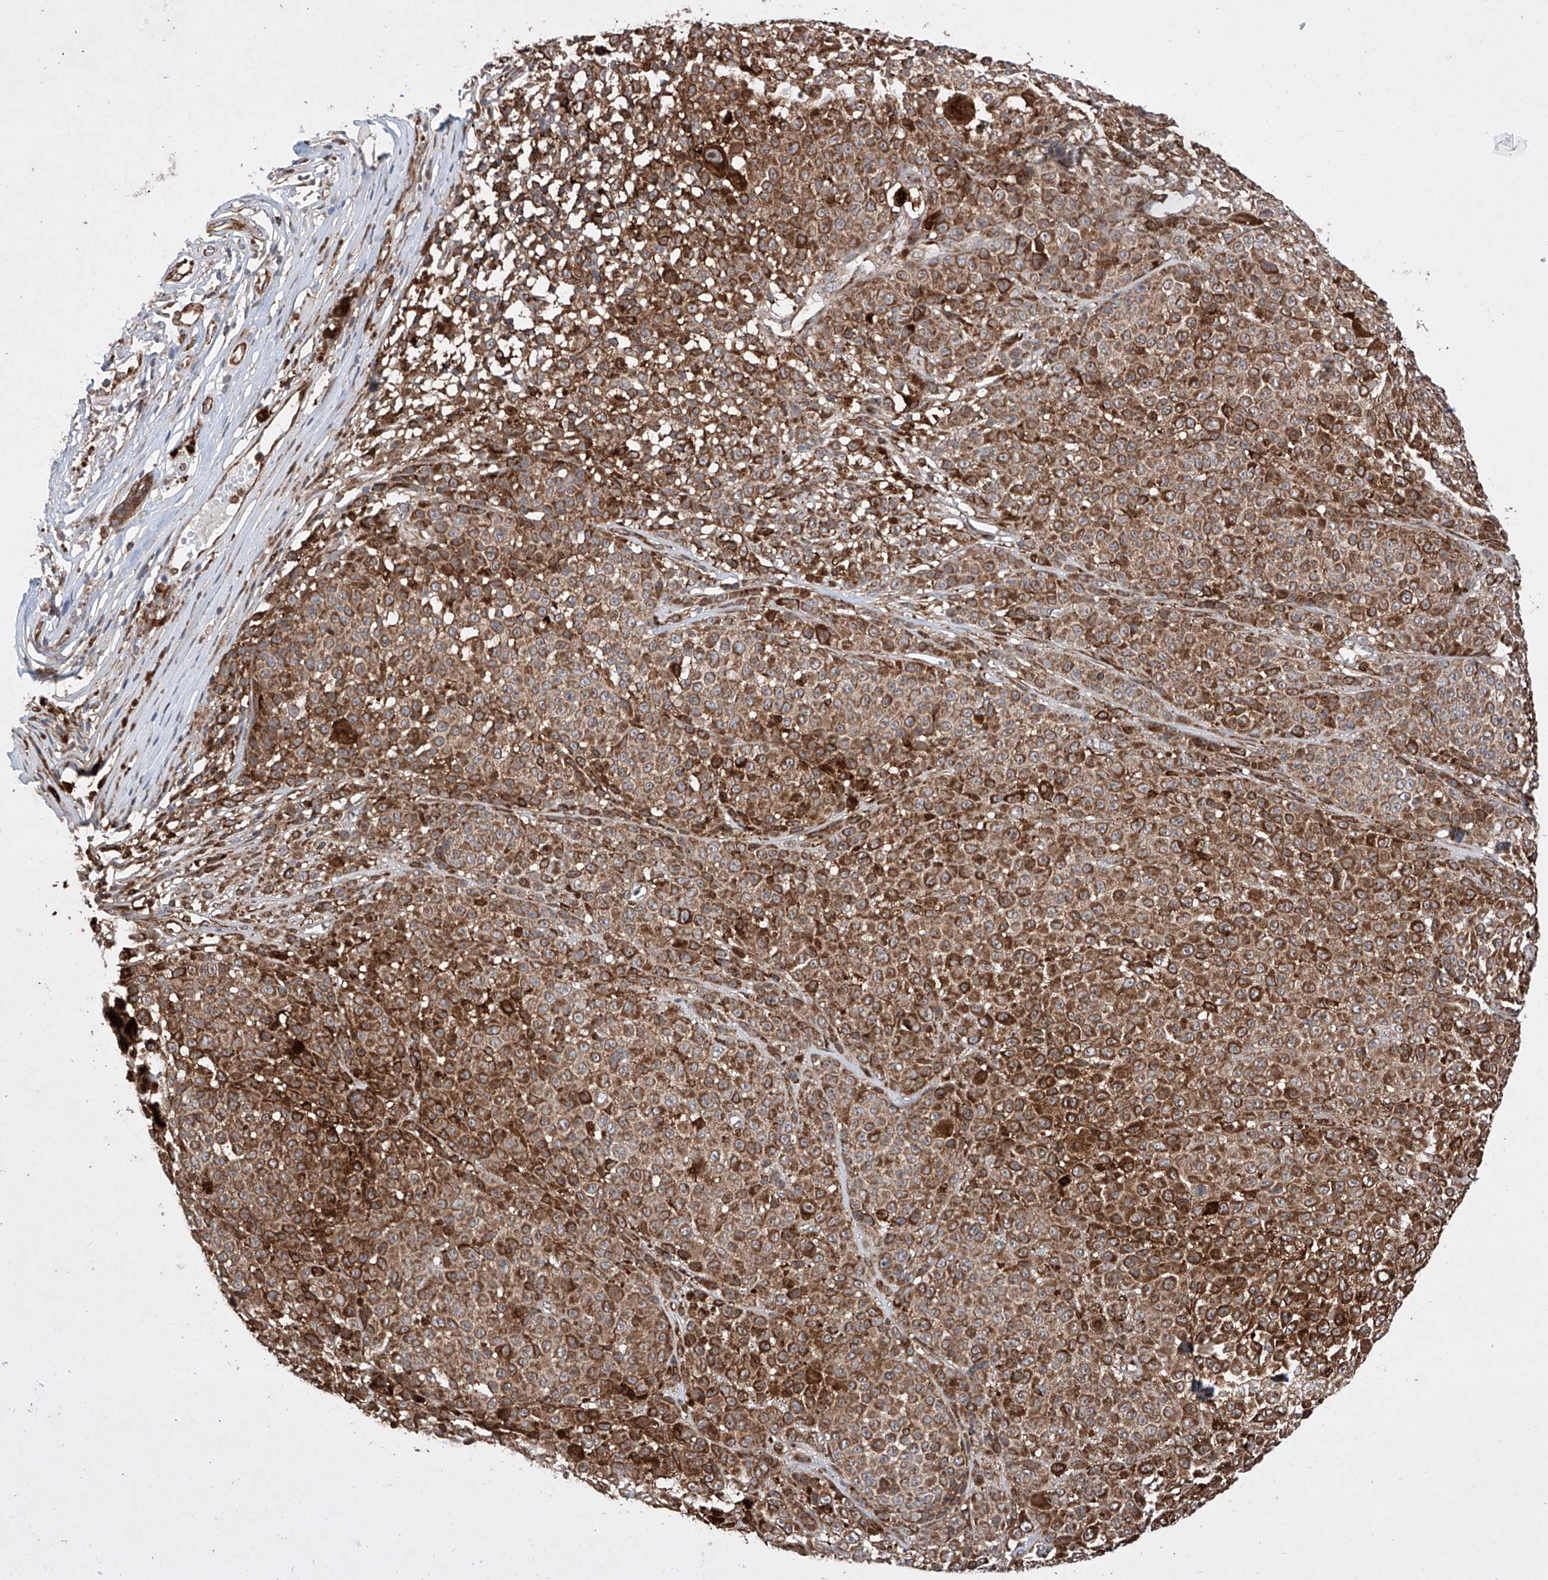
{"staining": {"intensity": "strong", "quantity": ">75%", "location": "cytoplasmic/membranous"}, "tissue": "melanoma", "cell_type": "Tumor cells", "image_type": "cancer", "snomed": [{"axis": "morphology", "description": "Malignant melanoma, NOS"}, {"axis": "topography", "description": "Skin"}], "caption": "The histopathology image demonstrates a brown stain indicating the presence of a protein in the cytoplasmic/membranous of tumor cells in melanoma.", "gene": "TIMM23", "patient": {"sex": "female", "age": 94}}